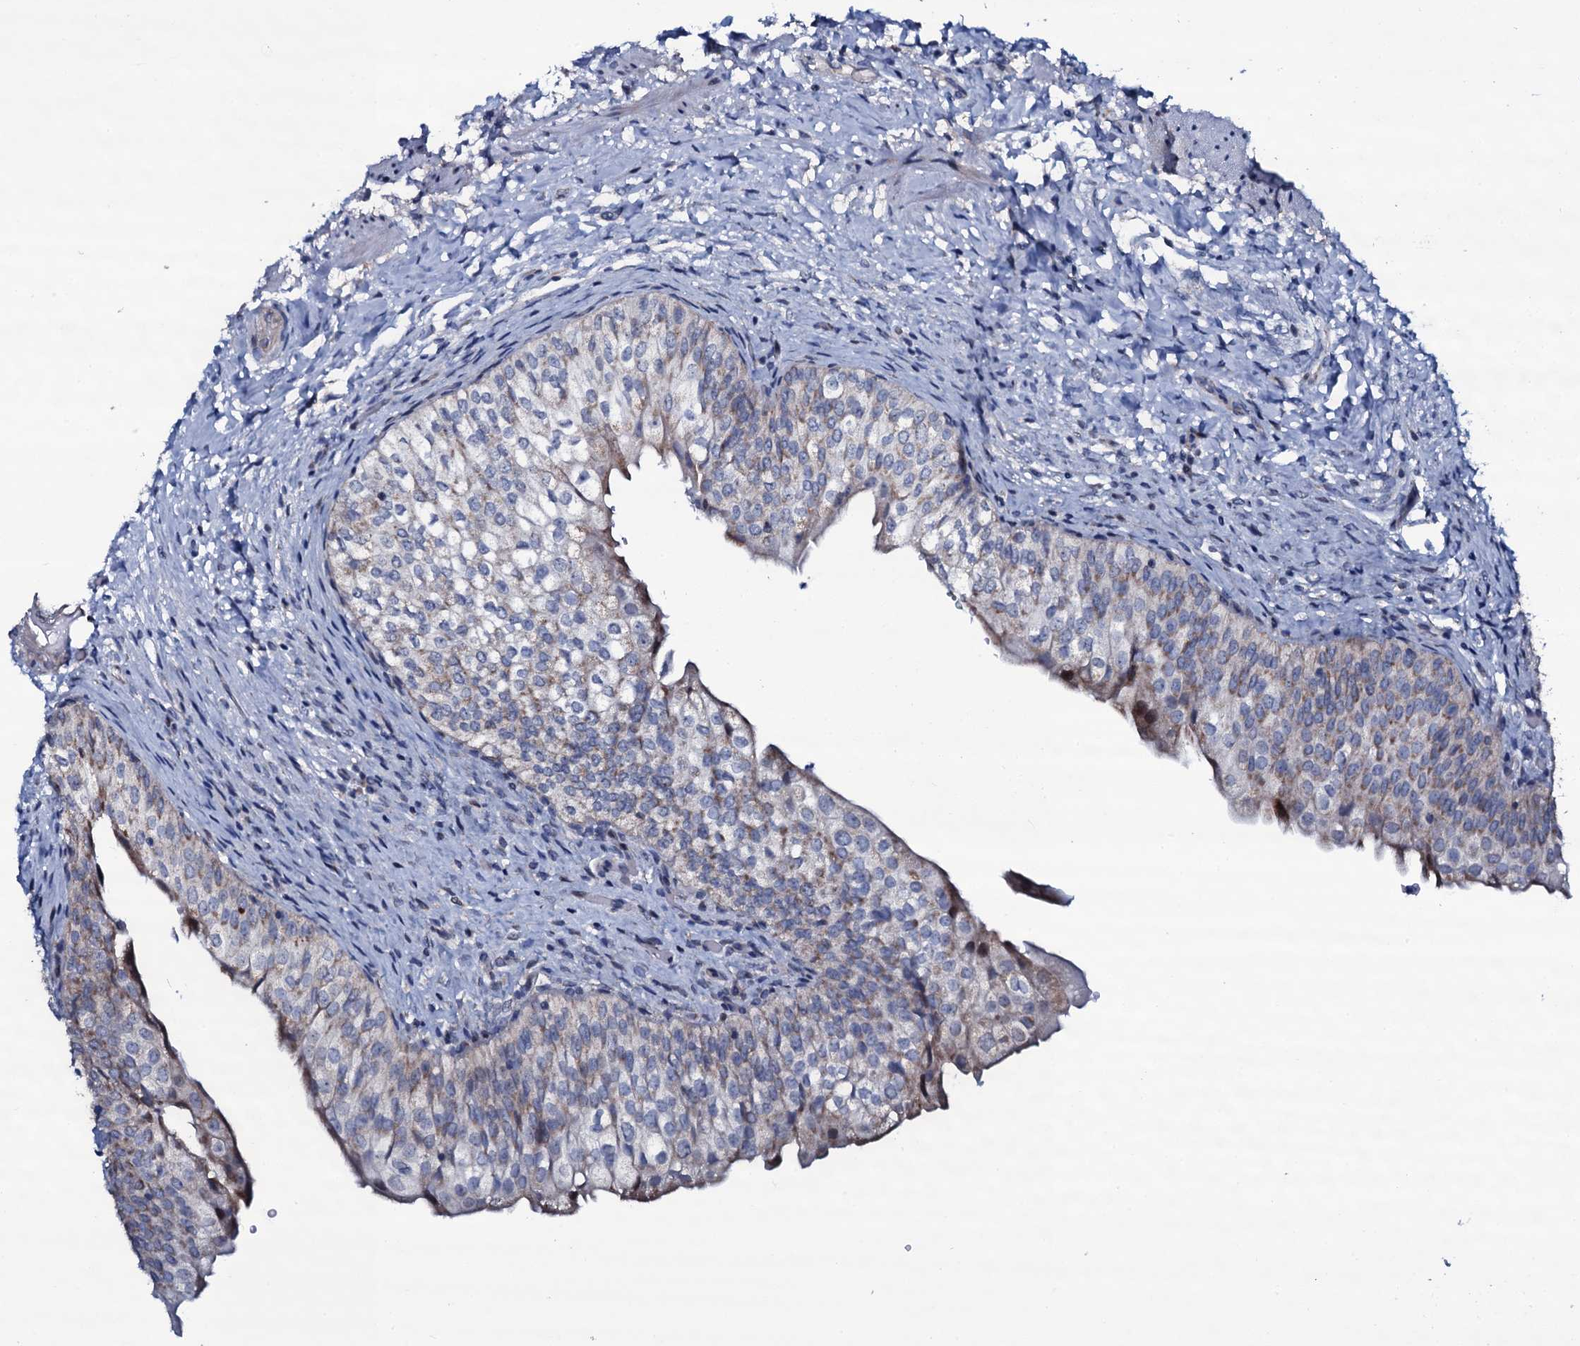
{"staining": {"intensity": "weak", "quantity": "<25%", "location": "cytoplasmic/membranous"}, "tissue": "urinary bladder", "cell_type": "Urothelial cells", "image_type": "normal", "snomed": [{"axis": "morphology", "description": "Normal tissue, NOS"}, {"axis": "topography", "description": "Urinary bladder"}], "caption": "Unremarkable urinary bladder was stained to show a protein in brown. There is no significant expression in urothelial cells.", "gene": "WIPF3", "patient": {"sex": "male", "age": 55}}